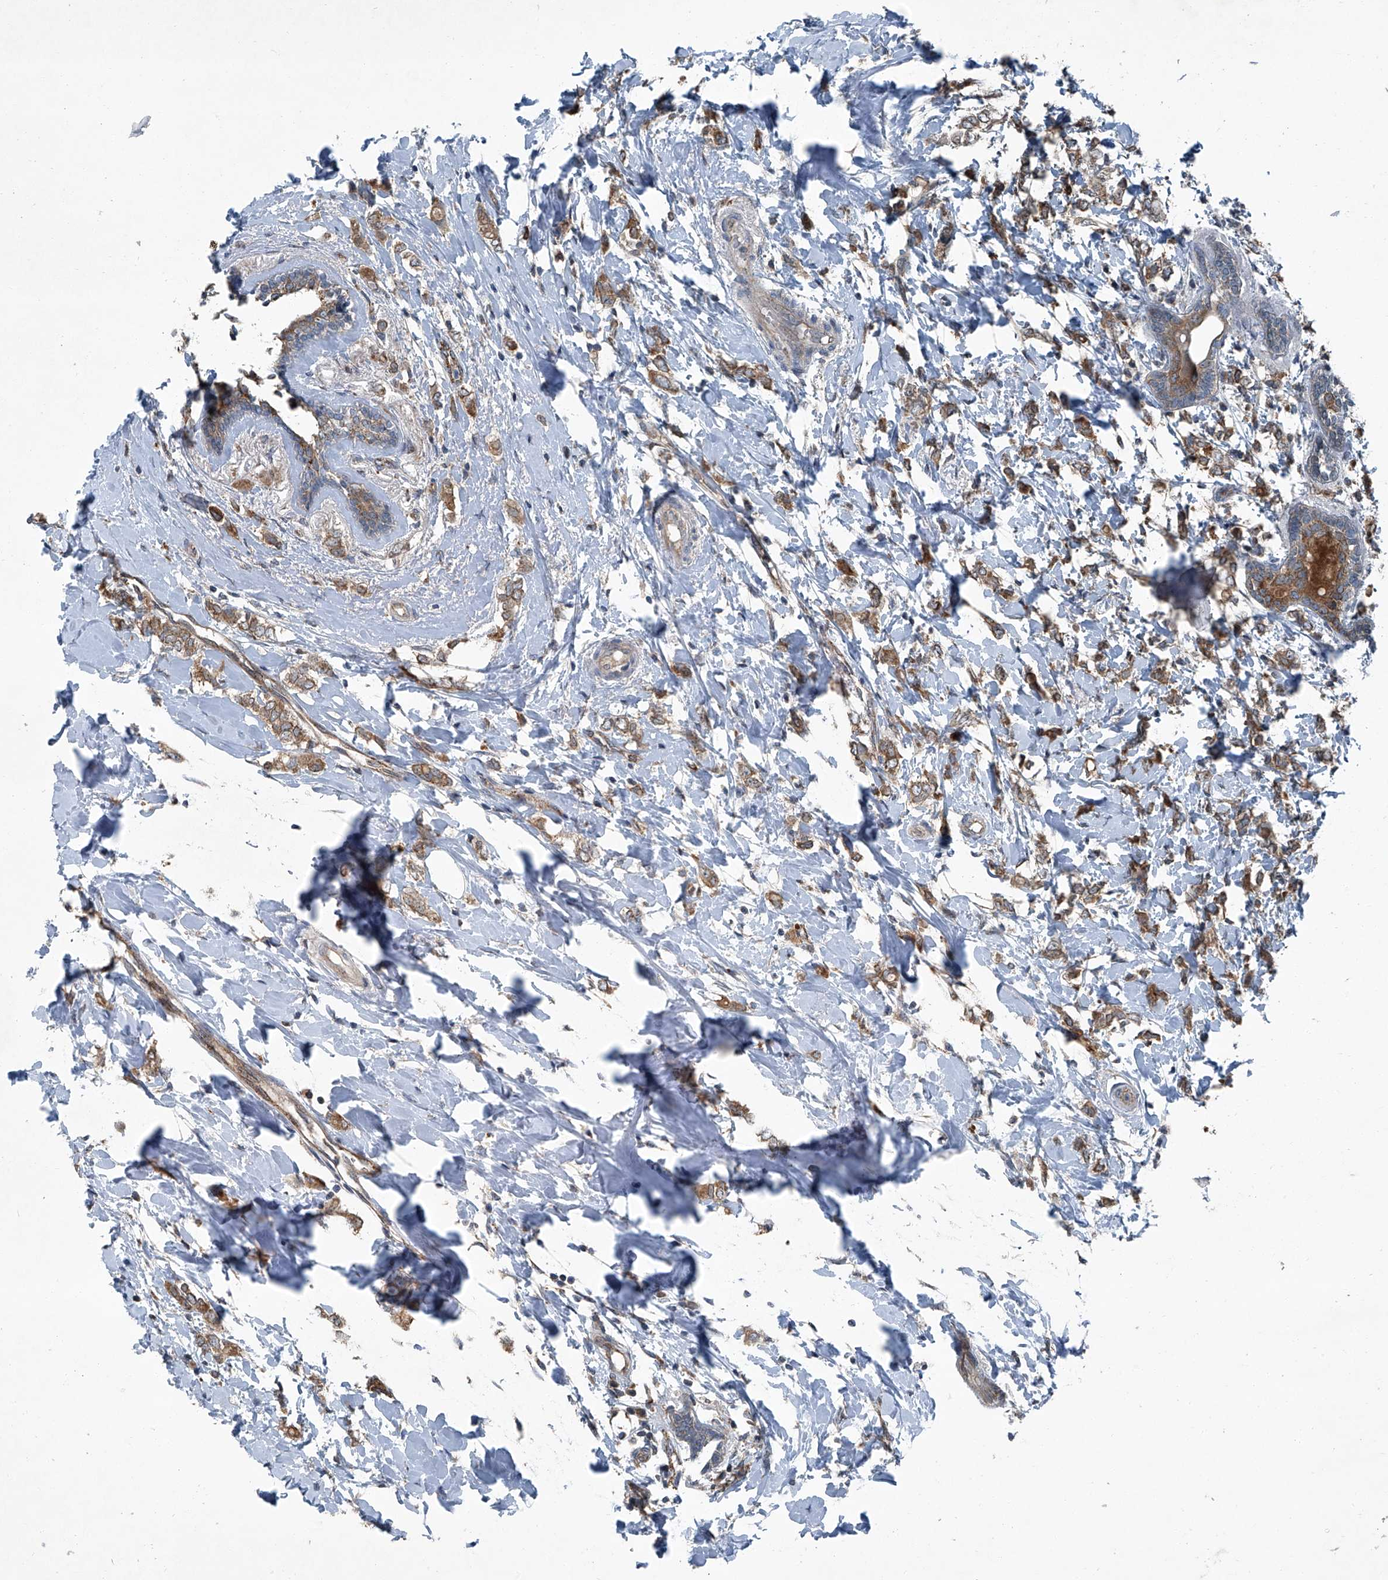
{"staining": {"intensity": "moderate", "quantity": ">75%", "location": "cytoplasmic/membranous"}, "tissue": "breast cancer", "cell_type": "Tumor cells", "image_type": "cancer", "snomed": [{"axis": "morphology", "description": "Normal tissue, NOS"}, {"axis": "morphology", "description": "Lobular carcinoma"}, {"axis": "topography", "description": "Breast"}], "caption": "Tumor cells exhibit medium levels of moderate cytoplasmic/membranous staining in approximately >75% of cells in human lobular carcinoma (breast).", "gene": "SENP2", "patient": {"sex": "female", "age": 47}}